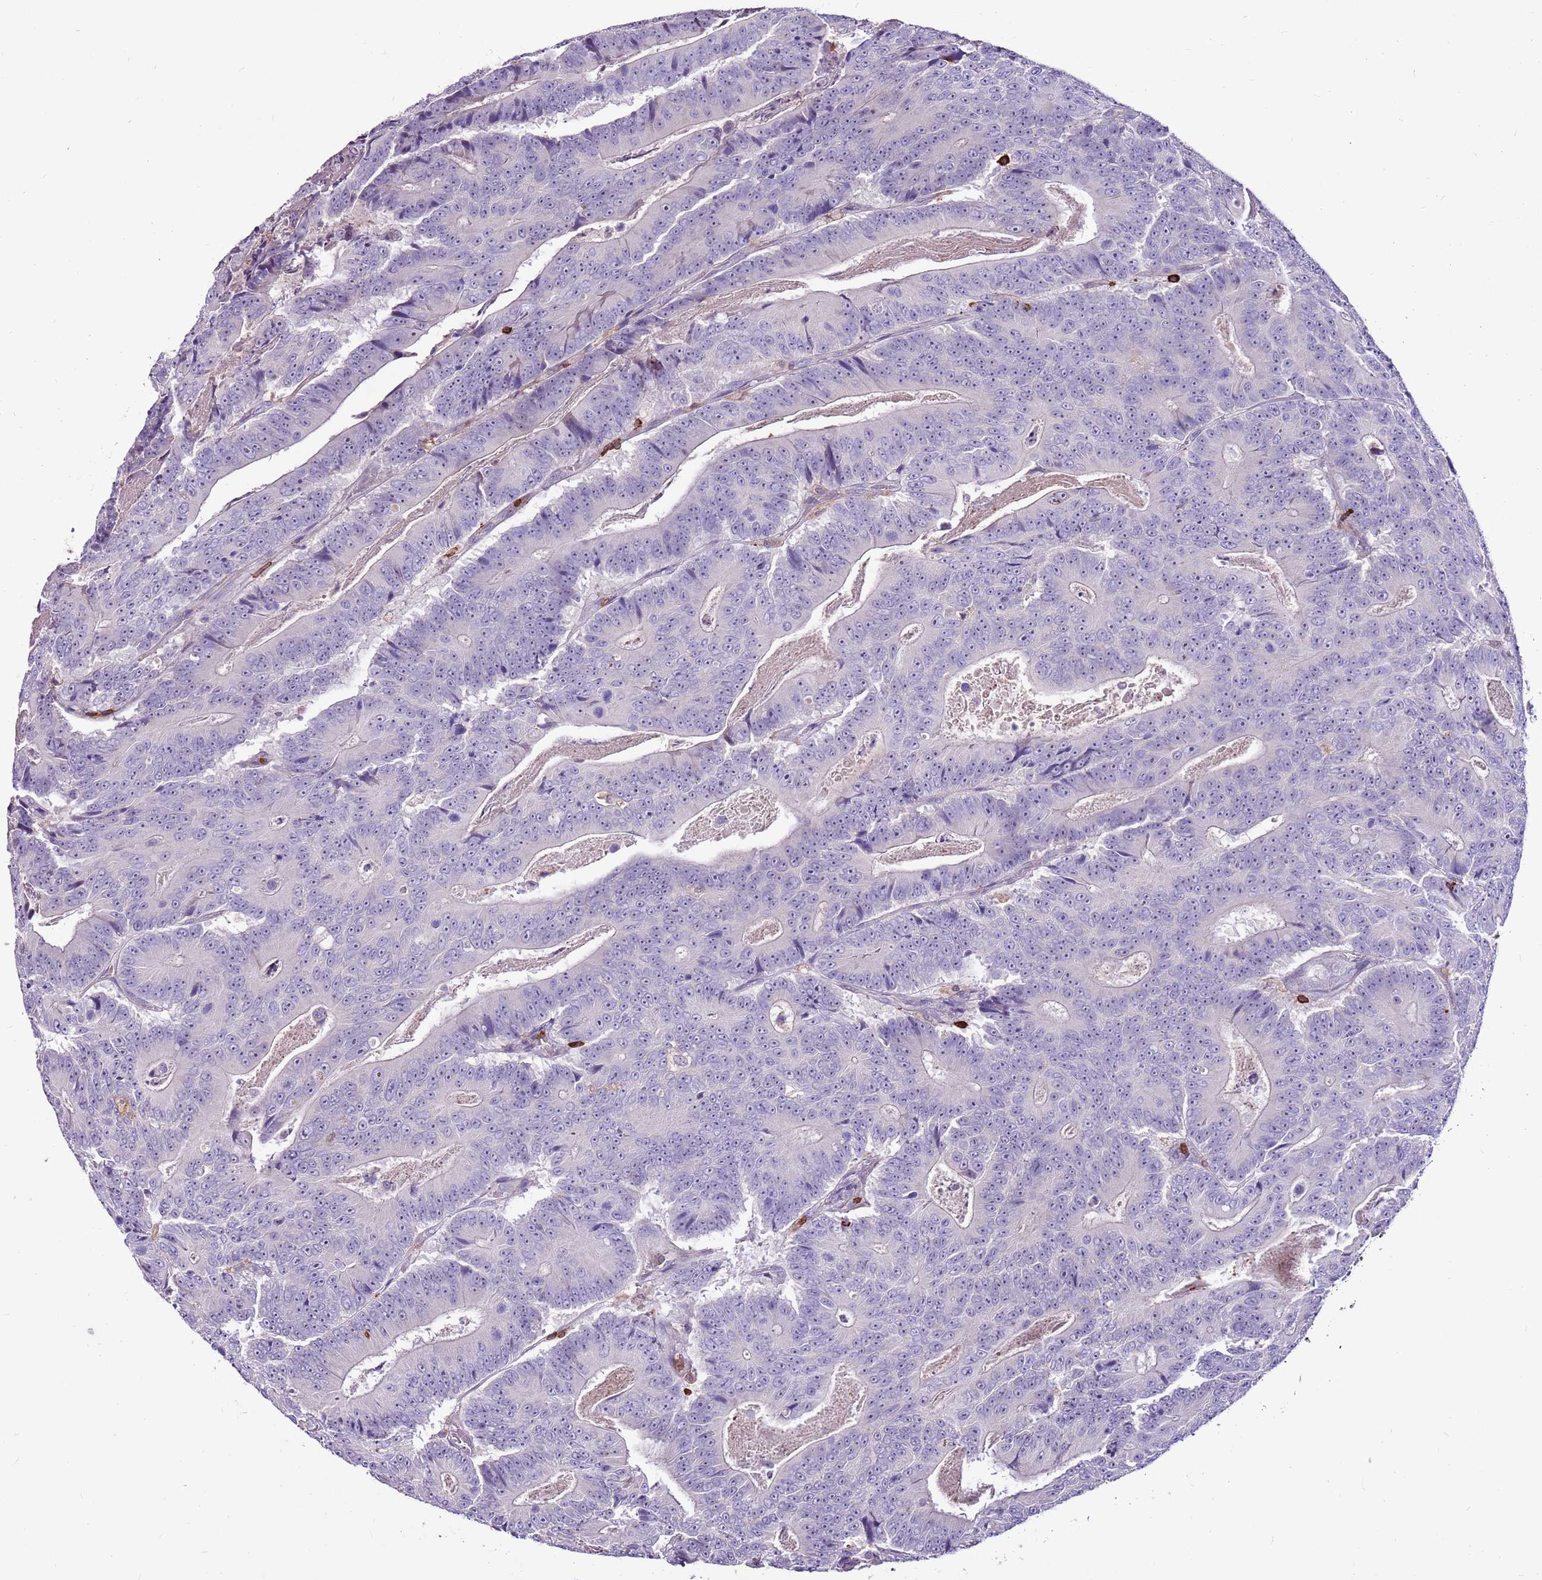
{"staining": {"intensity": "negative", "quantity": "none", "location": "none"}, "tissue": "colorectal cancer", "cell_type": "Tumor cells", "image_type": "cancer", "snomed": [{"axis": "morphology", "description": "Adenocarcinoma, NOS"}, {"axis": "topography", "description": "Colon"}], "caption": "The histopathology image exhibits no staining of tumor cells in colorectal cancer.", "gene": "ZSWIM1", "patient": {"sex": "male", "age": 83}}